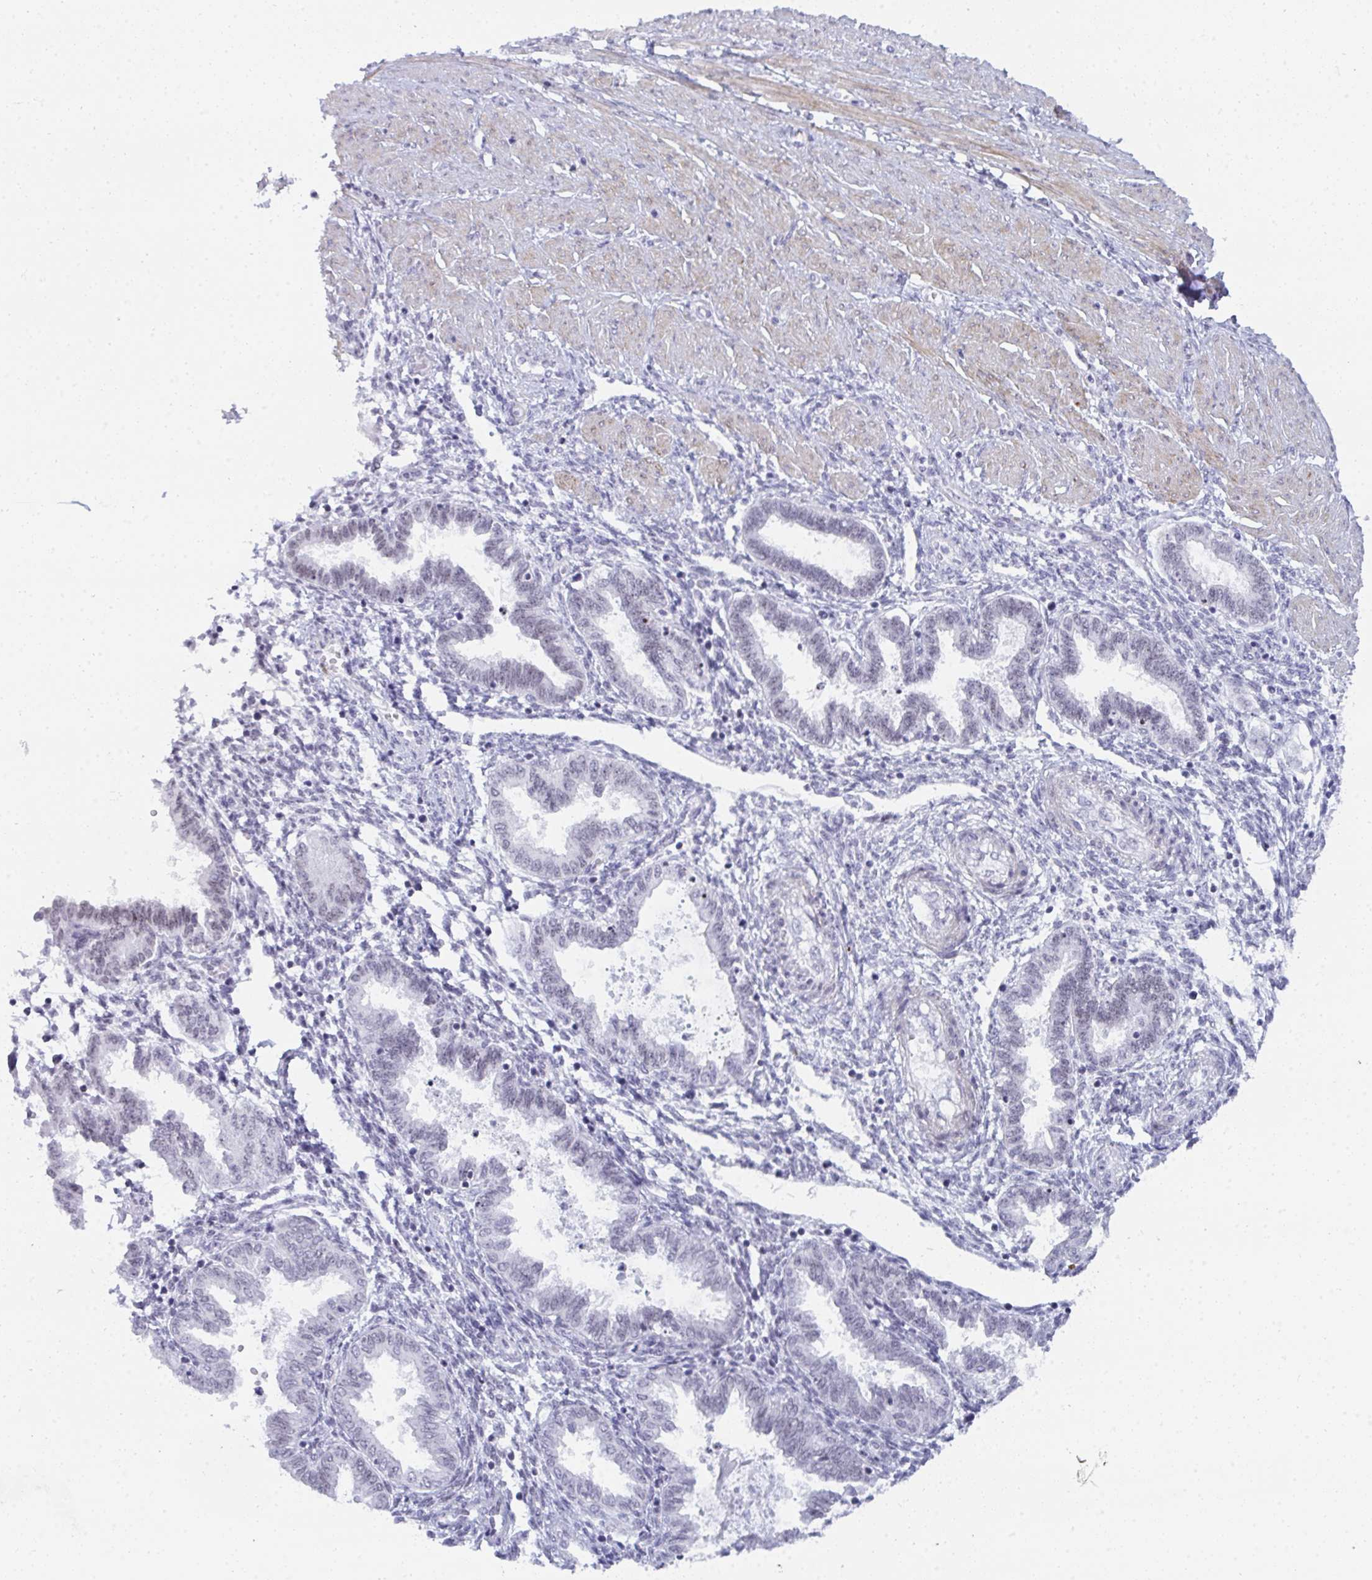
{"staining": {"intensity": "negative", "quantity": "none", "location": "none"}, "tissue": "endometrium", "cell_type": "Cells in endometrial stroma", "image_type": "normal", "snomed": [{"axis": "morphology", "description": "Normal tissue, NOS"}, {"axis": "topography", "description": "Endometrium"}], "caption": "High magnification brightfield microscopy of benign endometrium stained with DAB (brown) and counterstained with hematoxylin (blue): cells in endometrial stroma show no significant positivity. (DAB (3,3'-diaminobenzidine) immunohistochemistry (IHC) with hematoxylin counter stain).", "gene": "NOP10", "patient": {"sex": "female", "age": 33}}